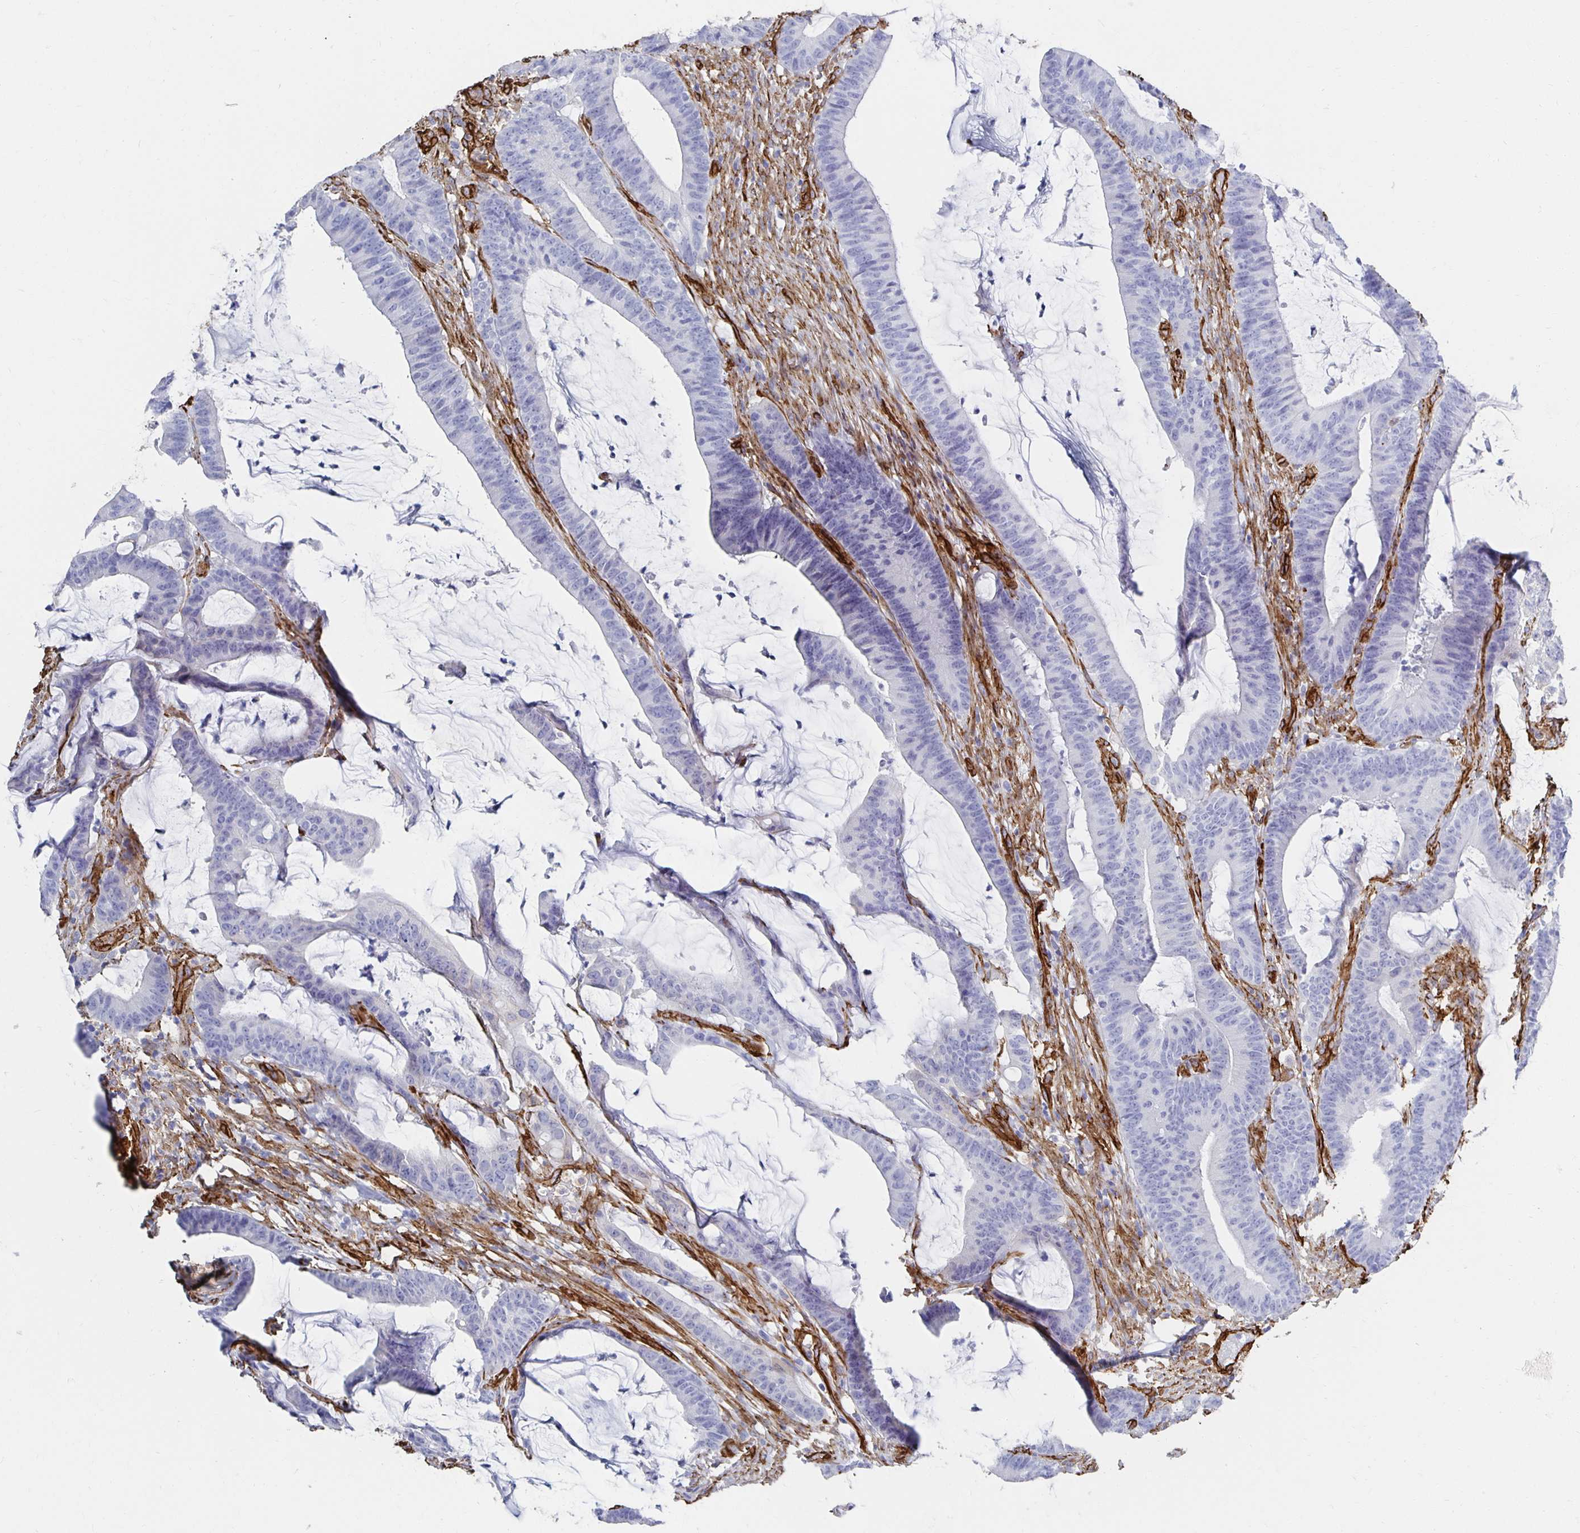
{"staining": {"intensity": "negative", "quantity": "none", "location": "none"}, "tissue": "colorectal cancer", "cell_type": "Tumor cells", "image_type": "cancer", "snomed": [{"axis": "morphology", "description": "Adenocarcinoma, NOS"}, {"axis": "topography", "description": "Colon"}], "caption": "High power microscopy photomicrograph of an immunohistochemistry (IHC) photomicrograph of colorectal cancer (adenocarcinoma), revealing no significant staining in tumor cells.", "gene": "VIPR2", "patient": {"sex": "female", "age": 78}}